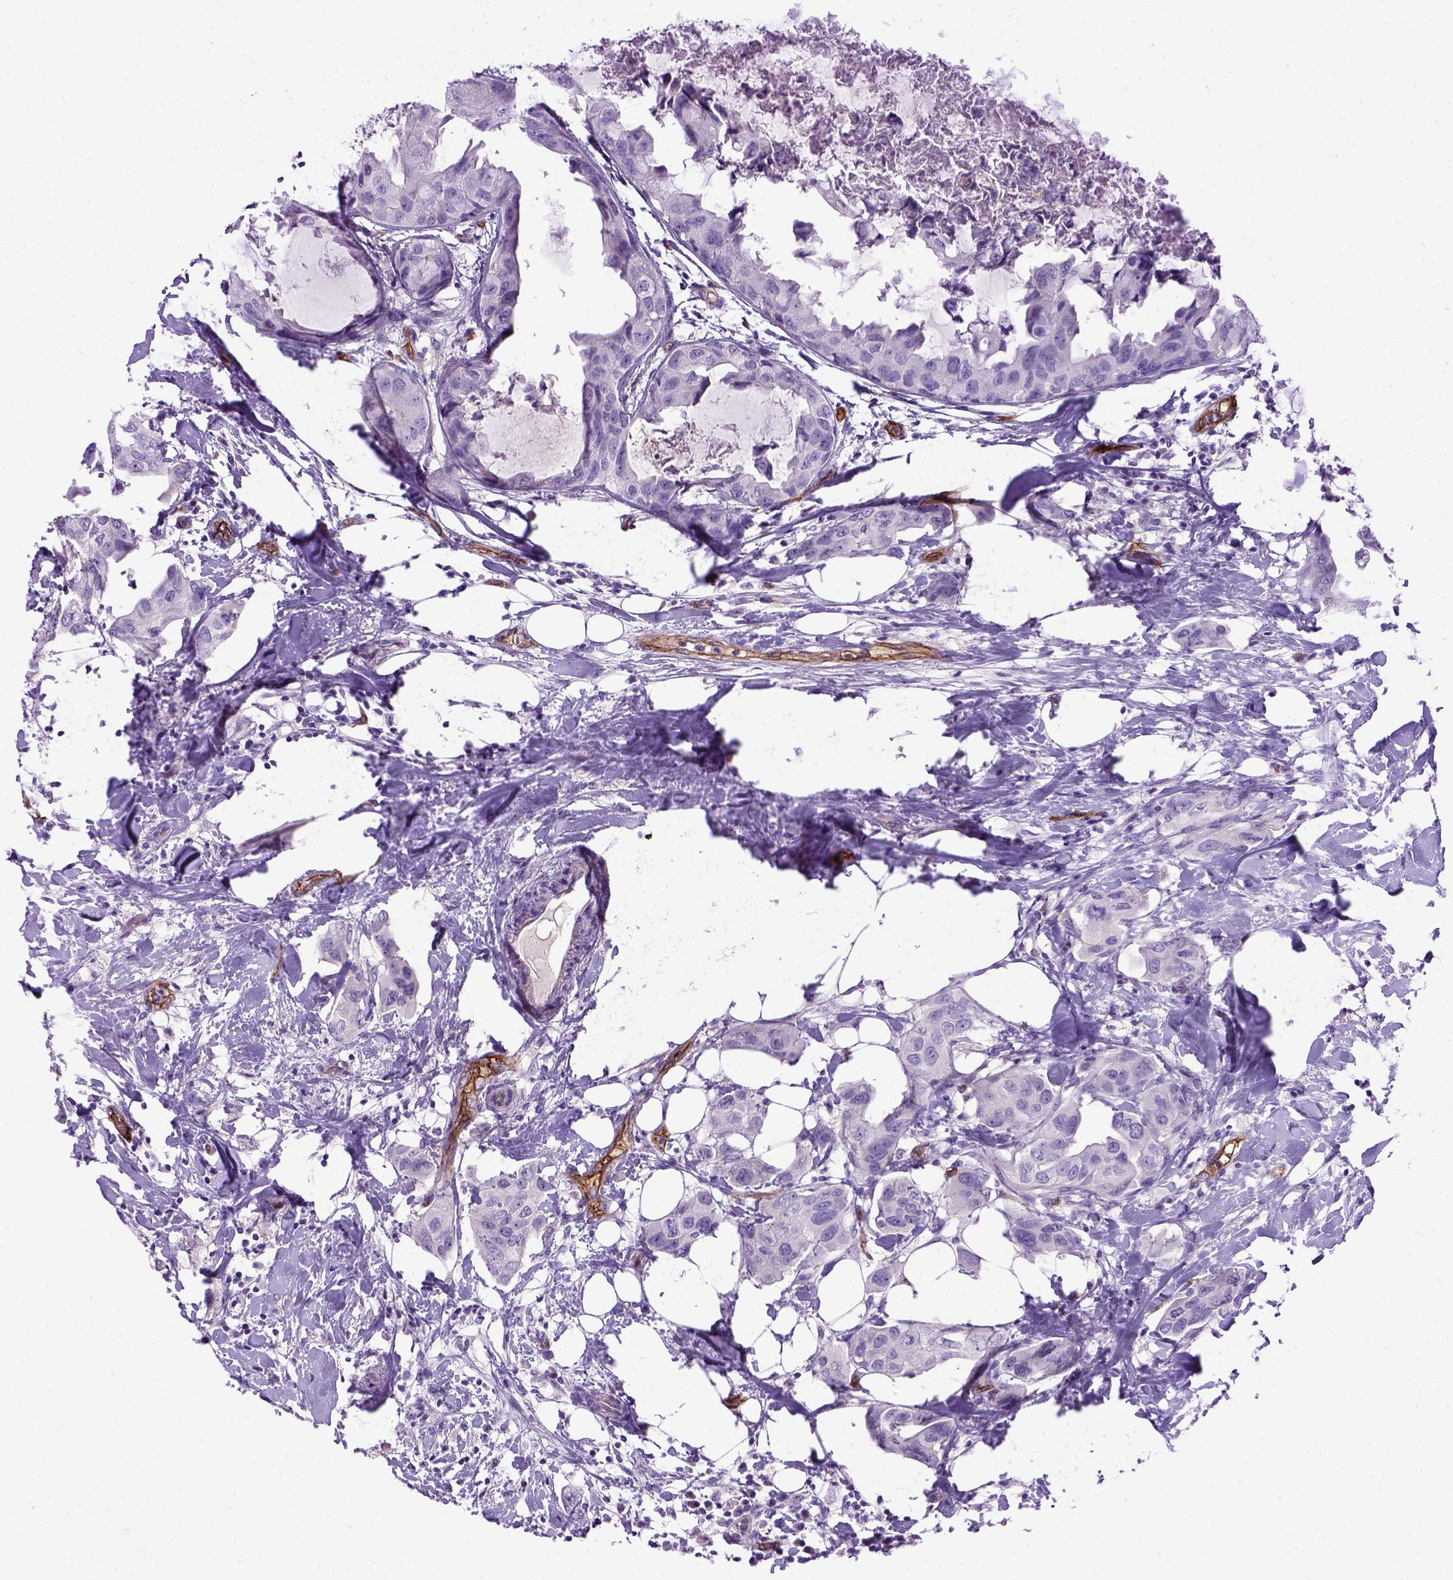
{"staining": {"intensity": "negative", "quantity": "none", "location": "none"}, "tissue": "breast cancer", "cell_type": "Tumor cells", "image_type": "cancer", "snomed": [{"axis": "morphology", "description": "Normal tissue, NOS"}, {"axis": "morphology", "description": "Duct carcinoma"}, {"axis": "topography", "description": "Breast"}], "caption": "IHC of human breast infiltrating ductal carcinoma displays no expression in tumor cells.", "gene": "ENG", "patient": {"sex": "female", "age": 40}}